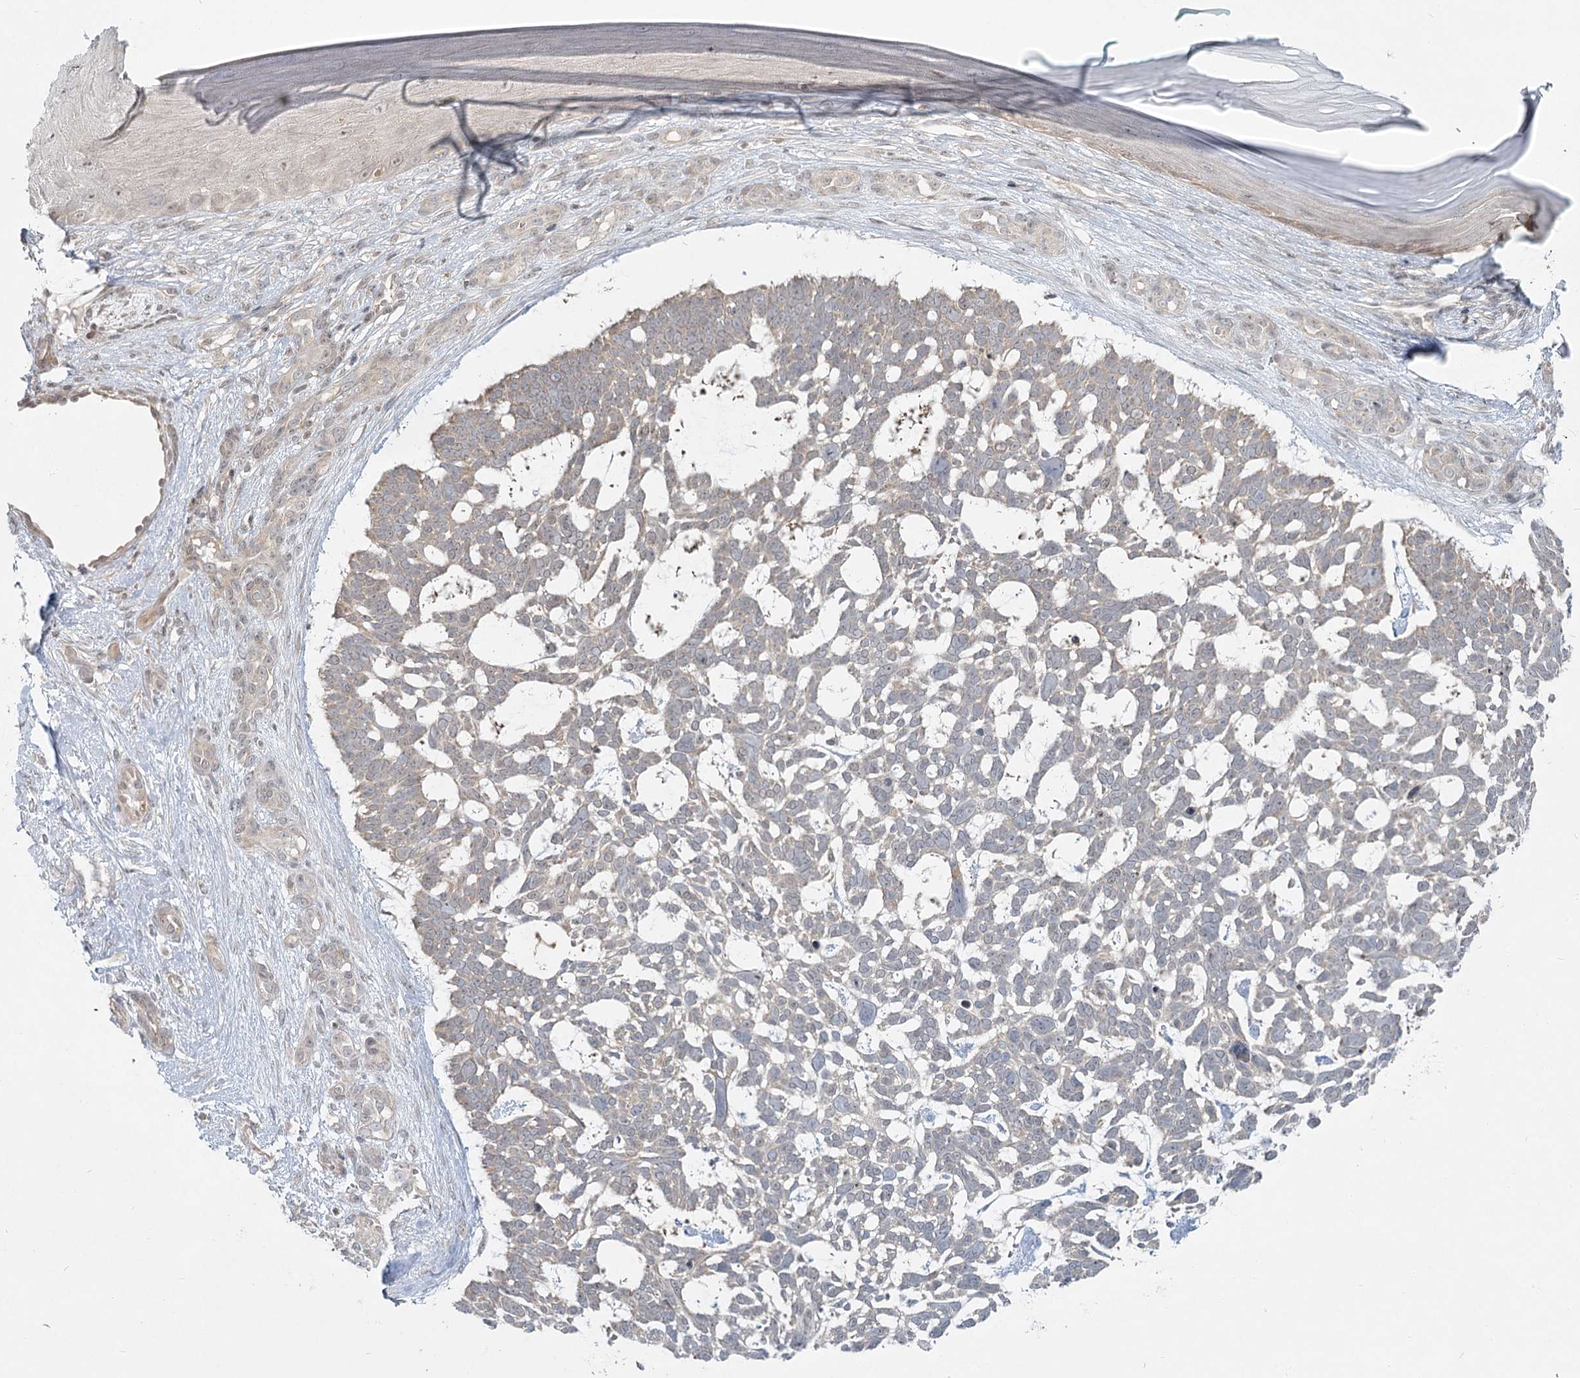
{"staining": {"intensity": "weak", "quantity": "<25%", "location": "cytoplasmic/membranous"}, "tissue": "skin cancer", "cell_type": "Tumor cells", "image_type": "cancer", "snomed": [{"axis": "morphology", "description": "Basal cell carcinoma"}, {"axis": "topography", "description": "Skin"}], "caption": "Immunohistochemical staining of human skin basal cell carcinoma reveals no significant positivity in tumor cells.", "gene": "THNSL1", "patient": {"sex": "male", "age": 88}}